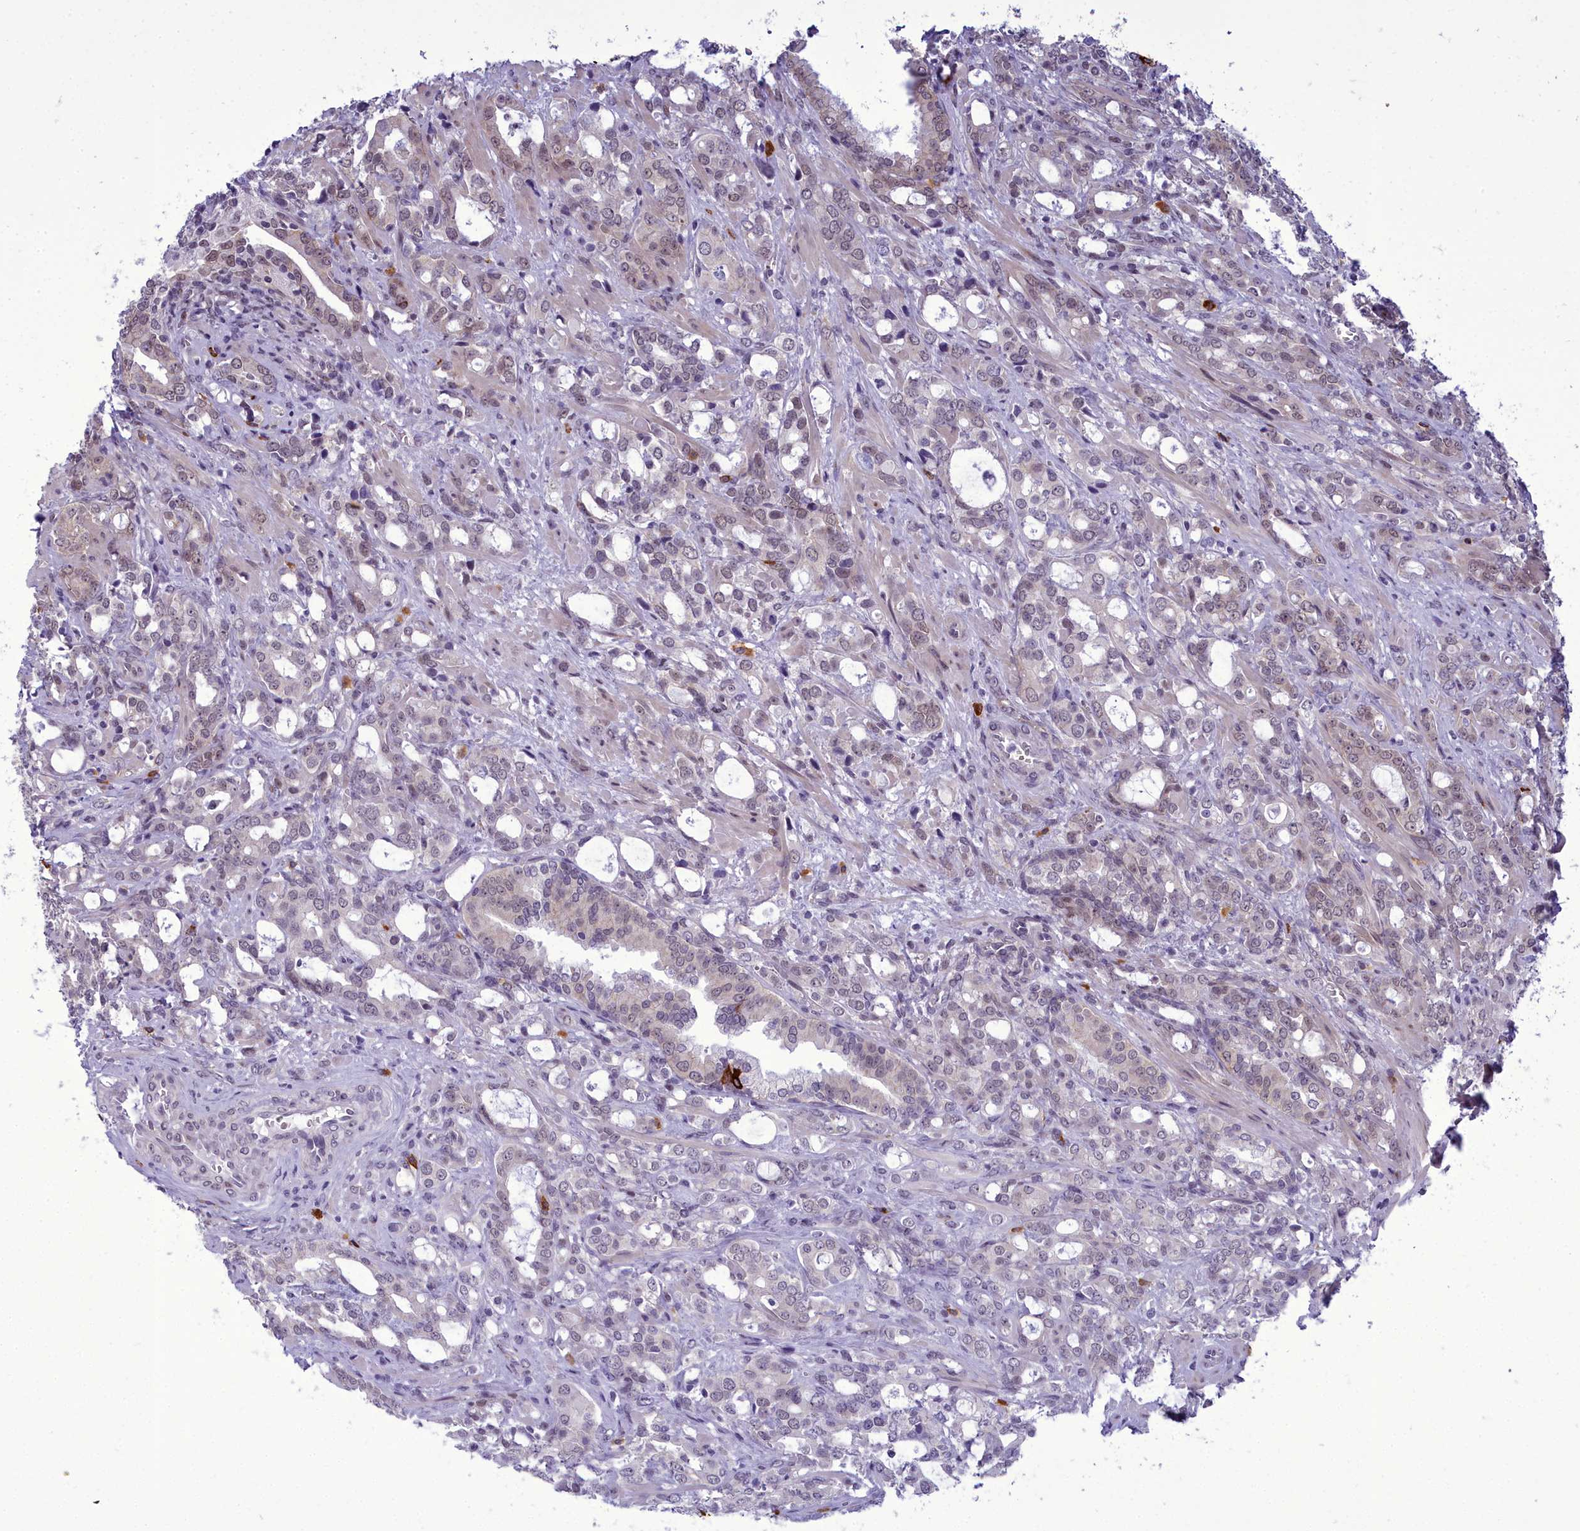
{"staining": {"intensity": "weak", "quantity": "25%-75%", "location": "nuclear"}, "tissue": "prostate cancer", "cell_type": "Tumor cells", "image_type": "cancer", "snomed": [{"axis": "morphology", "description": "Adenocarcinoma, High grade"}, {"axis": "topography", "description": "Prostate"}], "caption": "A high-resolution histopathology image shows IHC staining of prostate high-grade adenocarcinoma, which demonstrates weak nuclear staining in approximately 25%-75% of tumor cells. (DAB IHC, brown staining for protein, blue staining for nuclei).", "gene": "CEACAM19", "patient": {"sex": "male", "age": 72}}